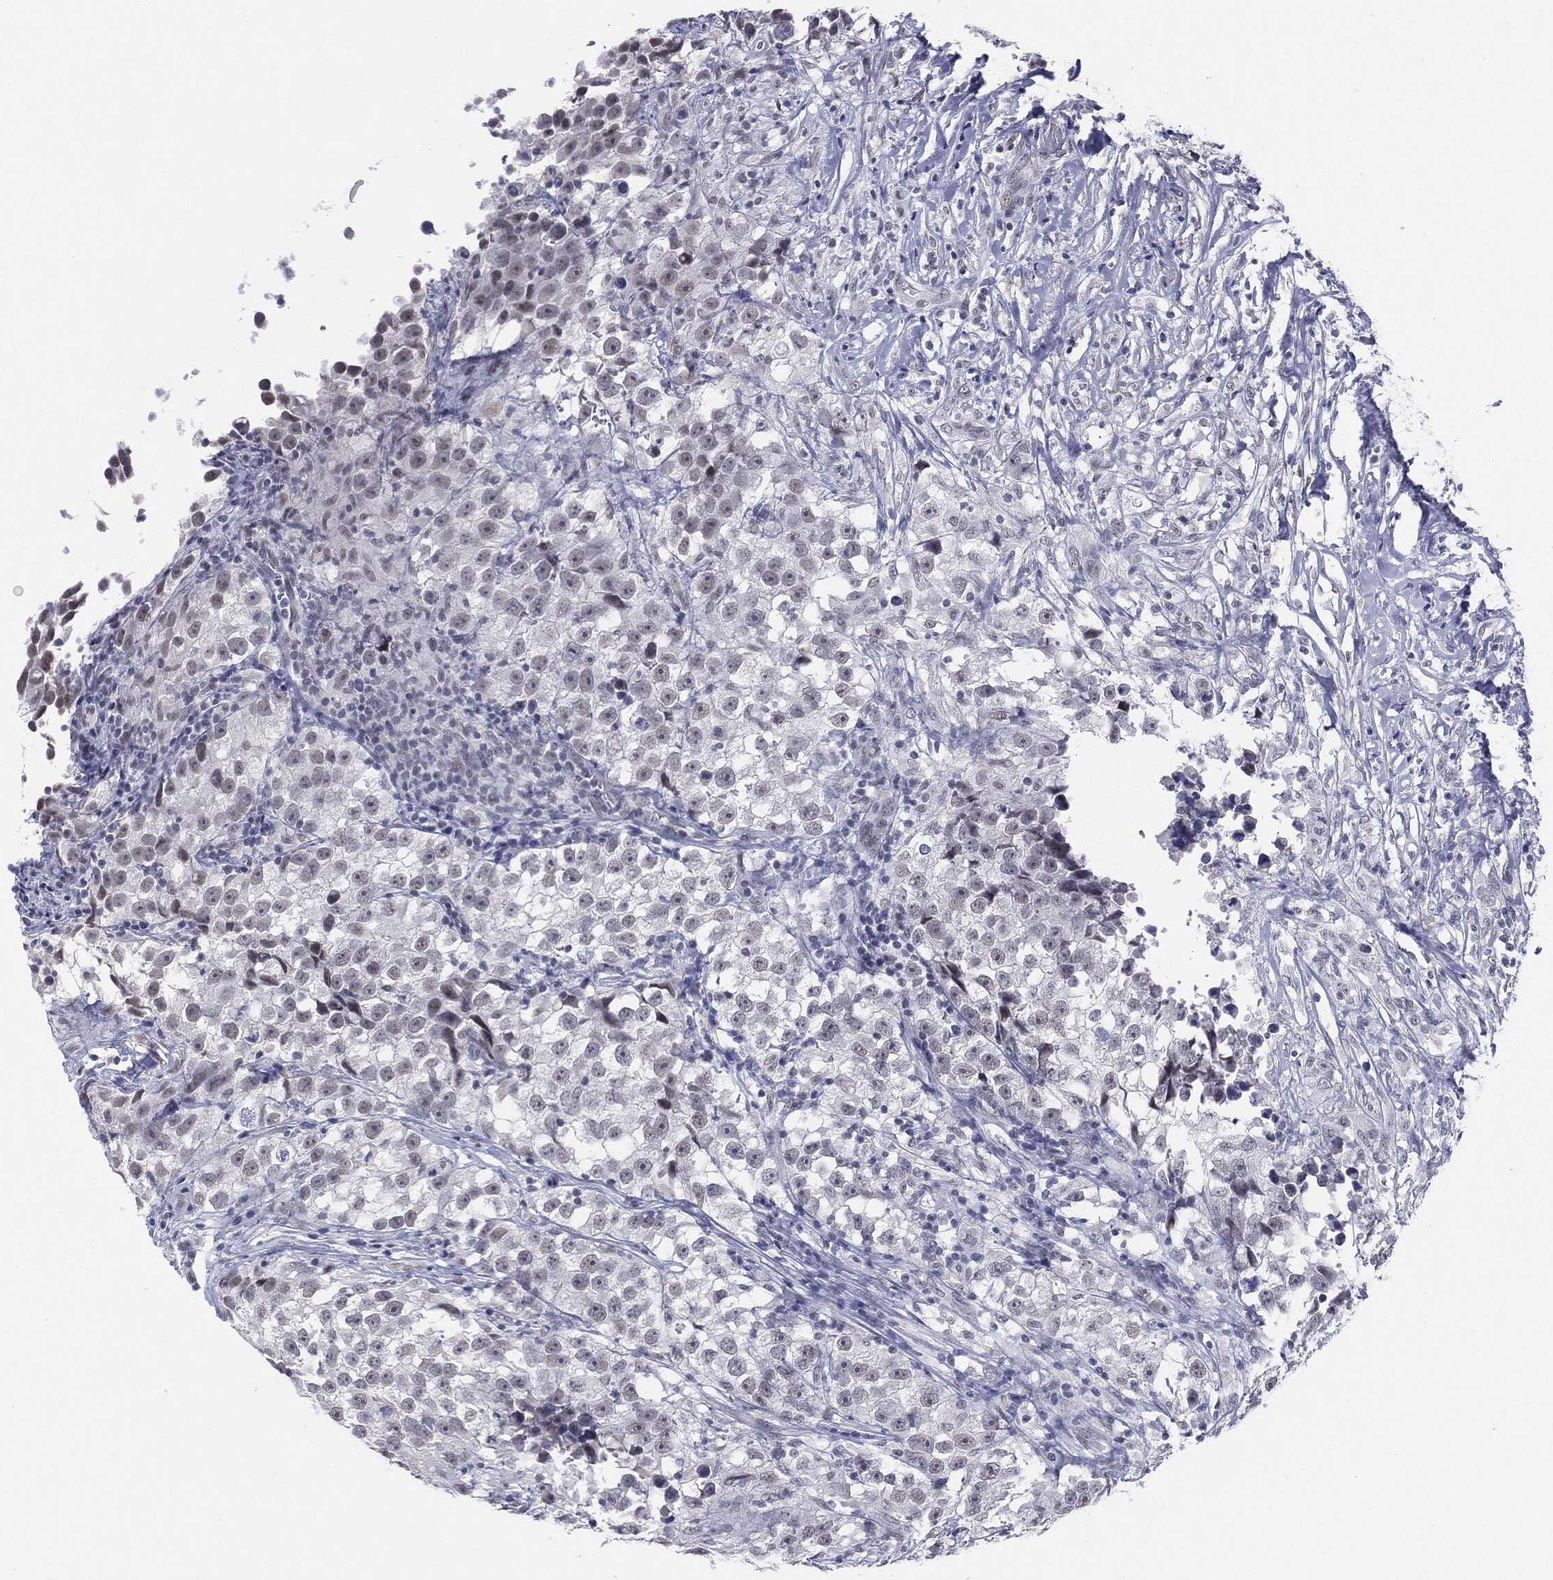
{"staining": {"intensity": "negative", "quantity": "none", "location": "none"}, "tissue": "testis cancer", "cell_type": "Tumor cells", "image_type": "cancer", "snomed": [{"axis": "morphology", "description": "Seminoma, NOS"}, {"axis": "topography", "description": "Testis"}], "caption": "This image is of testis cancer stained with immunohistochemistry (IHC) to label a protein in brown with the nuclei are counter-stained blue. There is no expression in tumor cells.", "gene": "SLC5A5", "patient": {"sex": "male", "age": 46}}